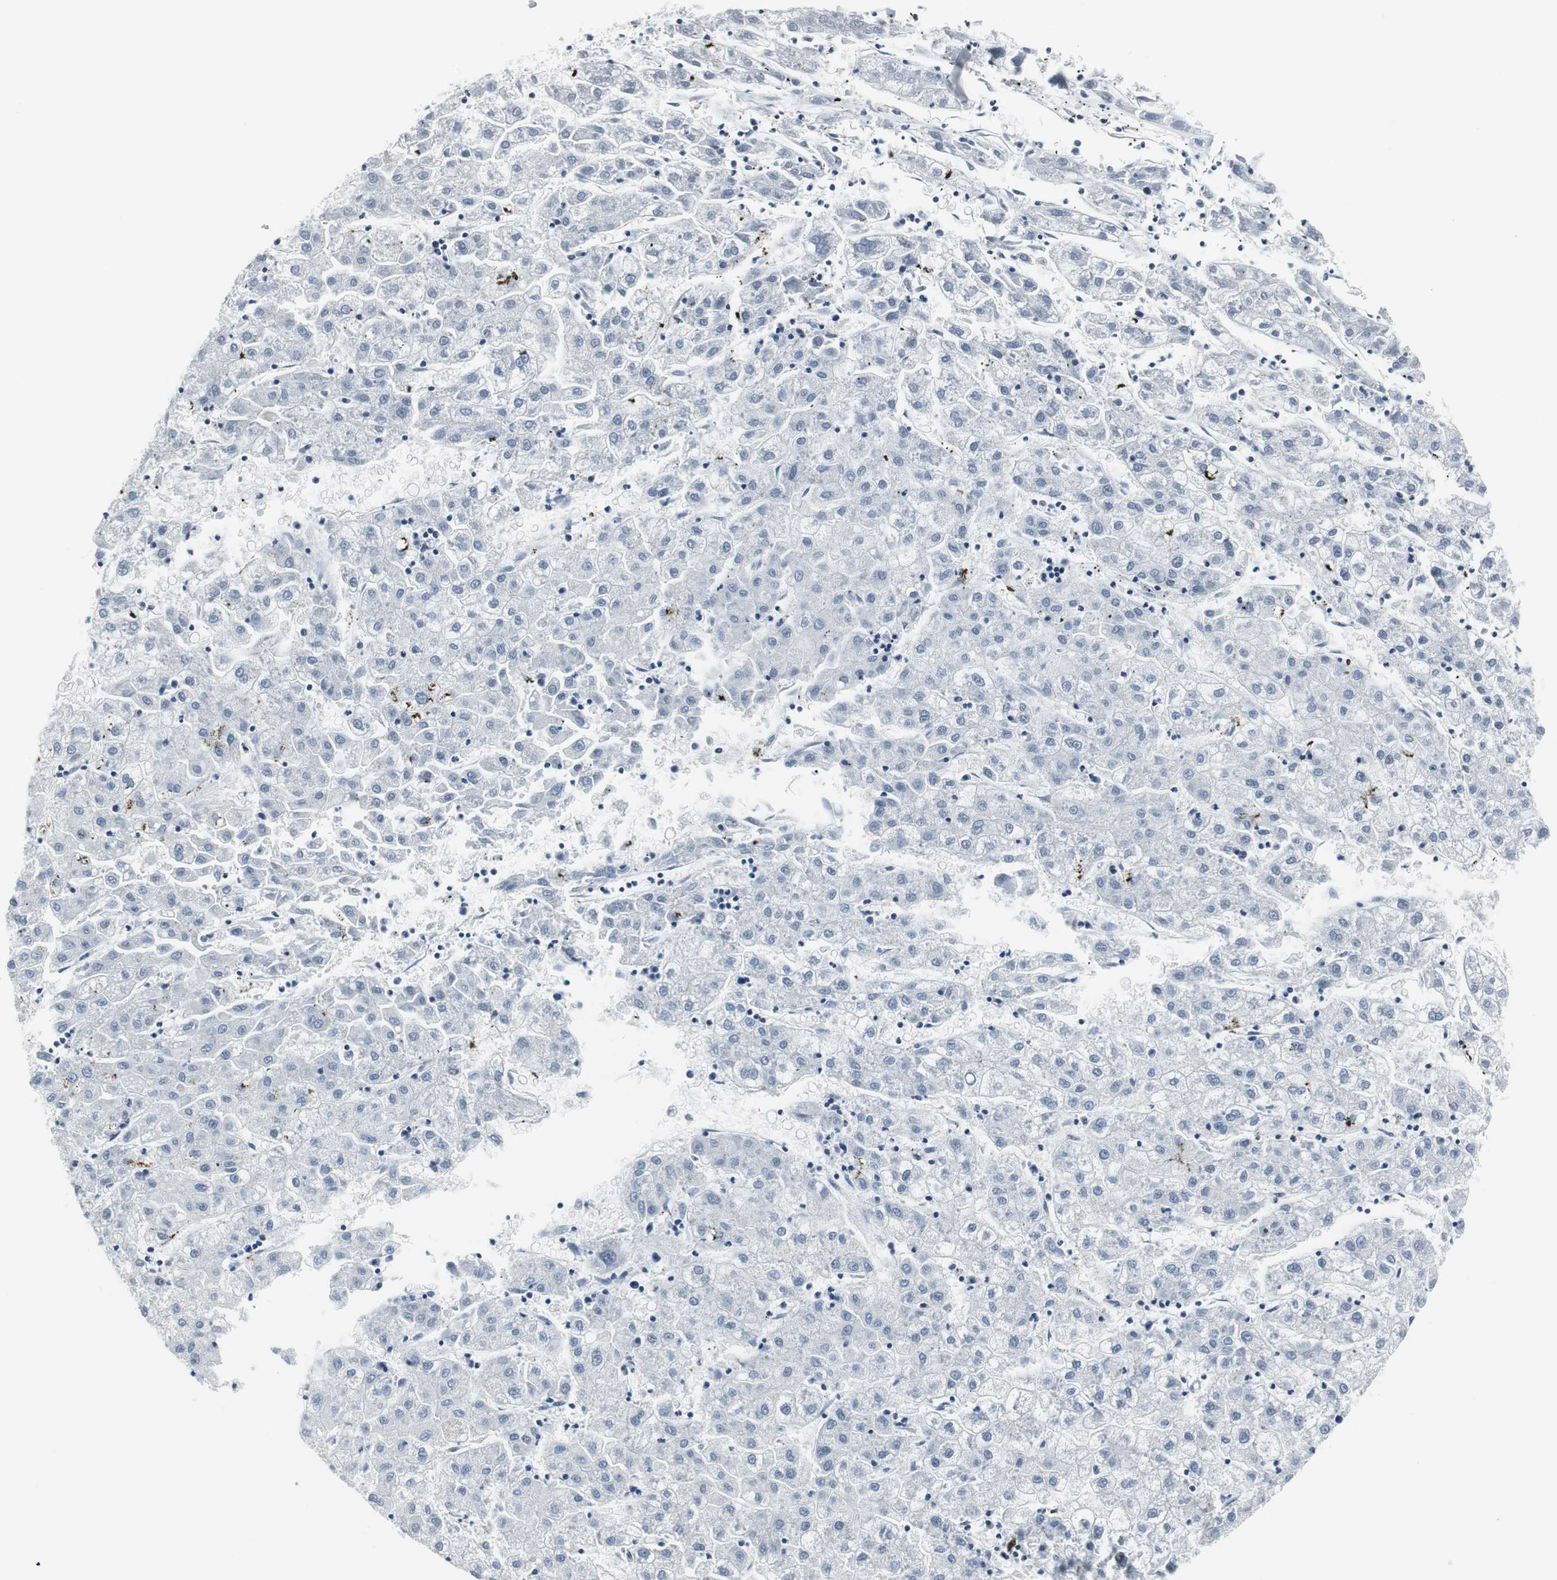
{"staining": {"intensity": "negative", "quantity": "none", "location": "none"}, "tissue": "liver cancer", "cell_type": "Tumor cells", "image_type": "cancer", "snomed": [{"axis": "morphology", "description": "Carcinoma, Hepatocellular, NOS"}, {"axis": "topography", "description": "Liver"}], "caption": "An immunohistochemistry photomicrograph of liver cancer (hepatocellular carcinoma) is shown. There is no staining in tumor cells of liver cancer (hepatocellular carcinoma).", "gene": "PPP1R14A", "patient": {"sex": "male", "age": 72}}